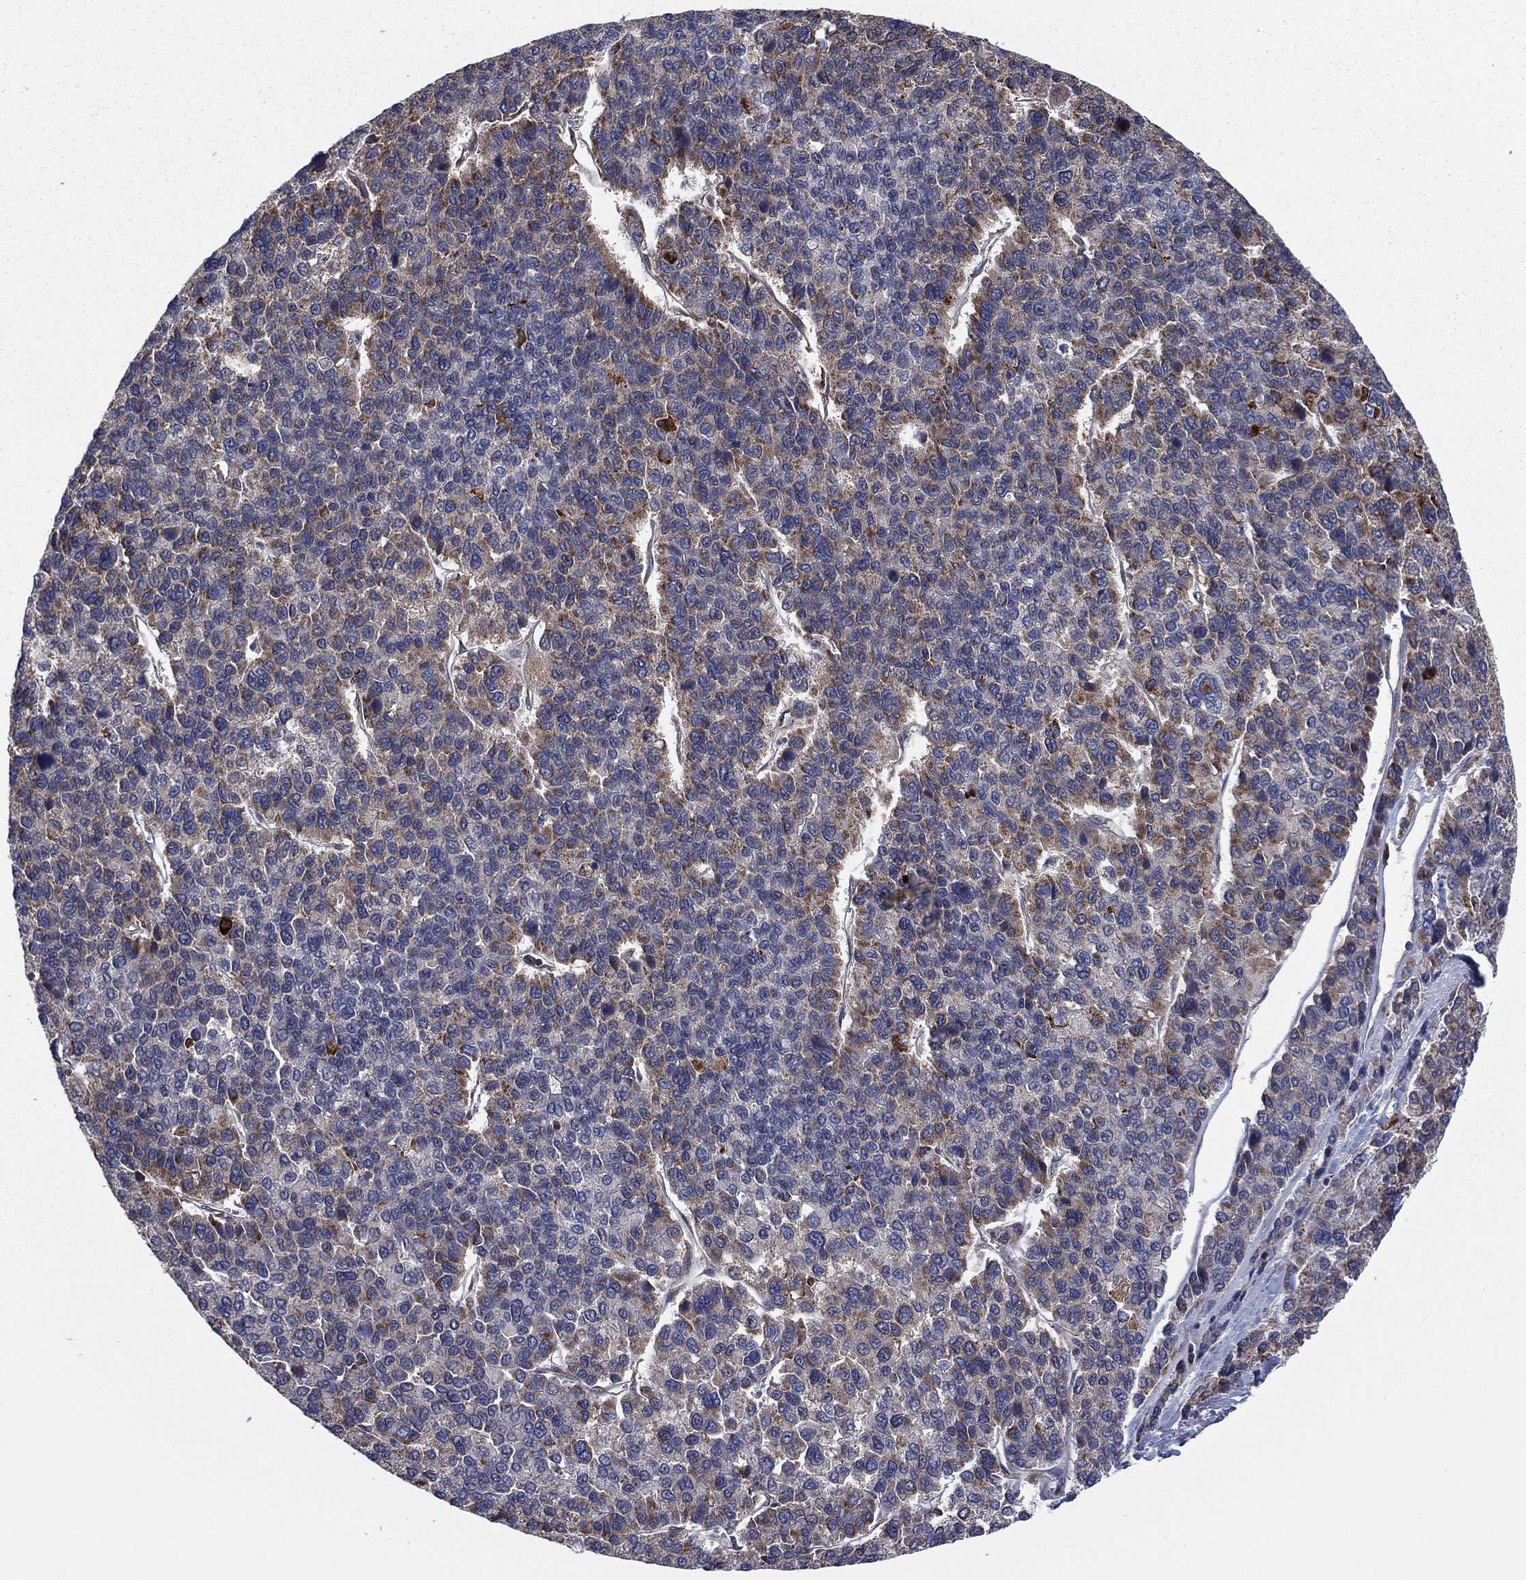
{"staining": {"intensity": "moderate", "quantity": "<25%", "location": "cytoplasmic/membranous"}, "tissue": "liver cancer", "cell_type": "Tumor cells", "image_type": "cancer", "snomed": [{"axis": "morphology", "description": "Carcinoma, Hepatocellular, NOS"}, {"axis": "topography", "description": "Liver"}], "caption": "High-power microscopy captured an IHC micrograph of liver hepatocellular carcinoma, revealing moderate cytoplasmic/membranous expression in about <25% of tumor cells.", "gene": "C2orf76", "patient": {"sex": "female", "age": 41}}